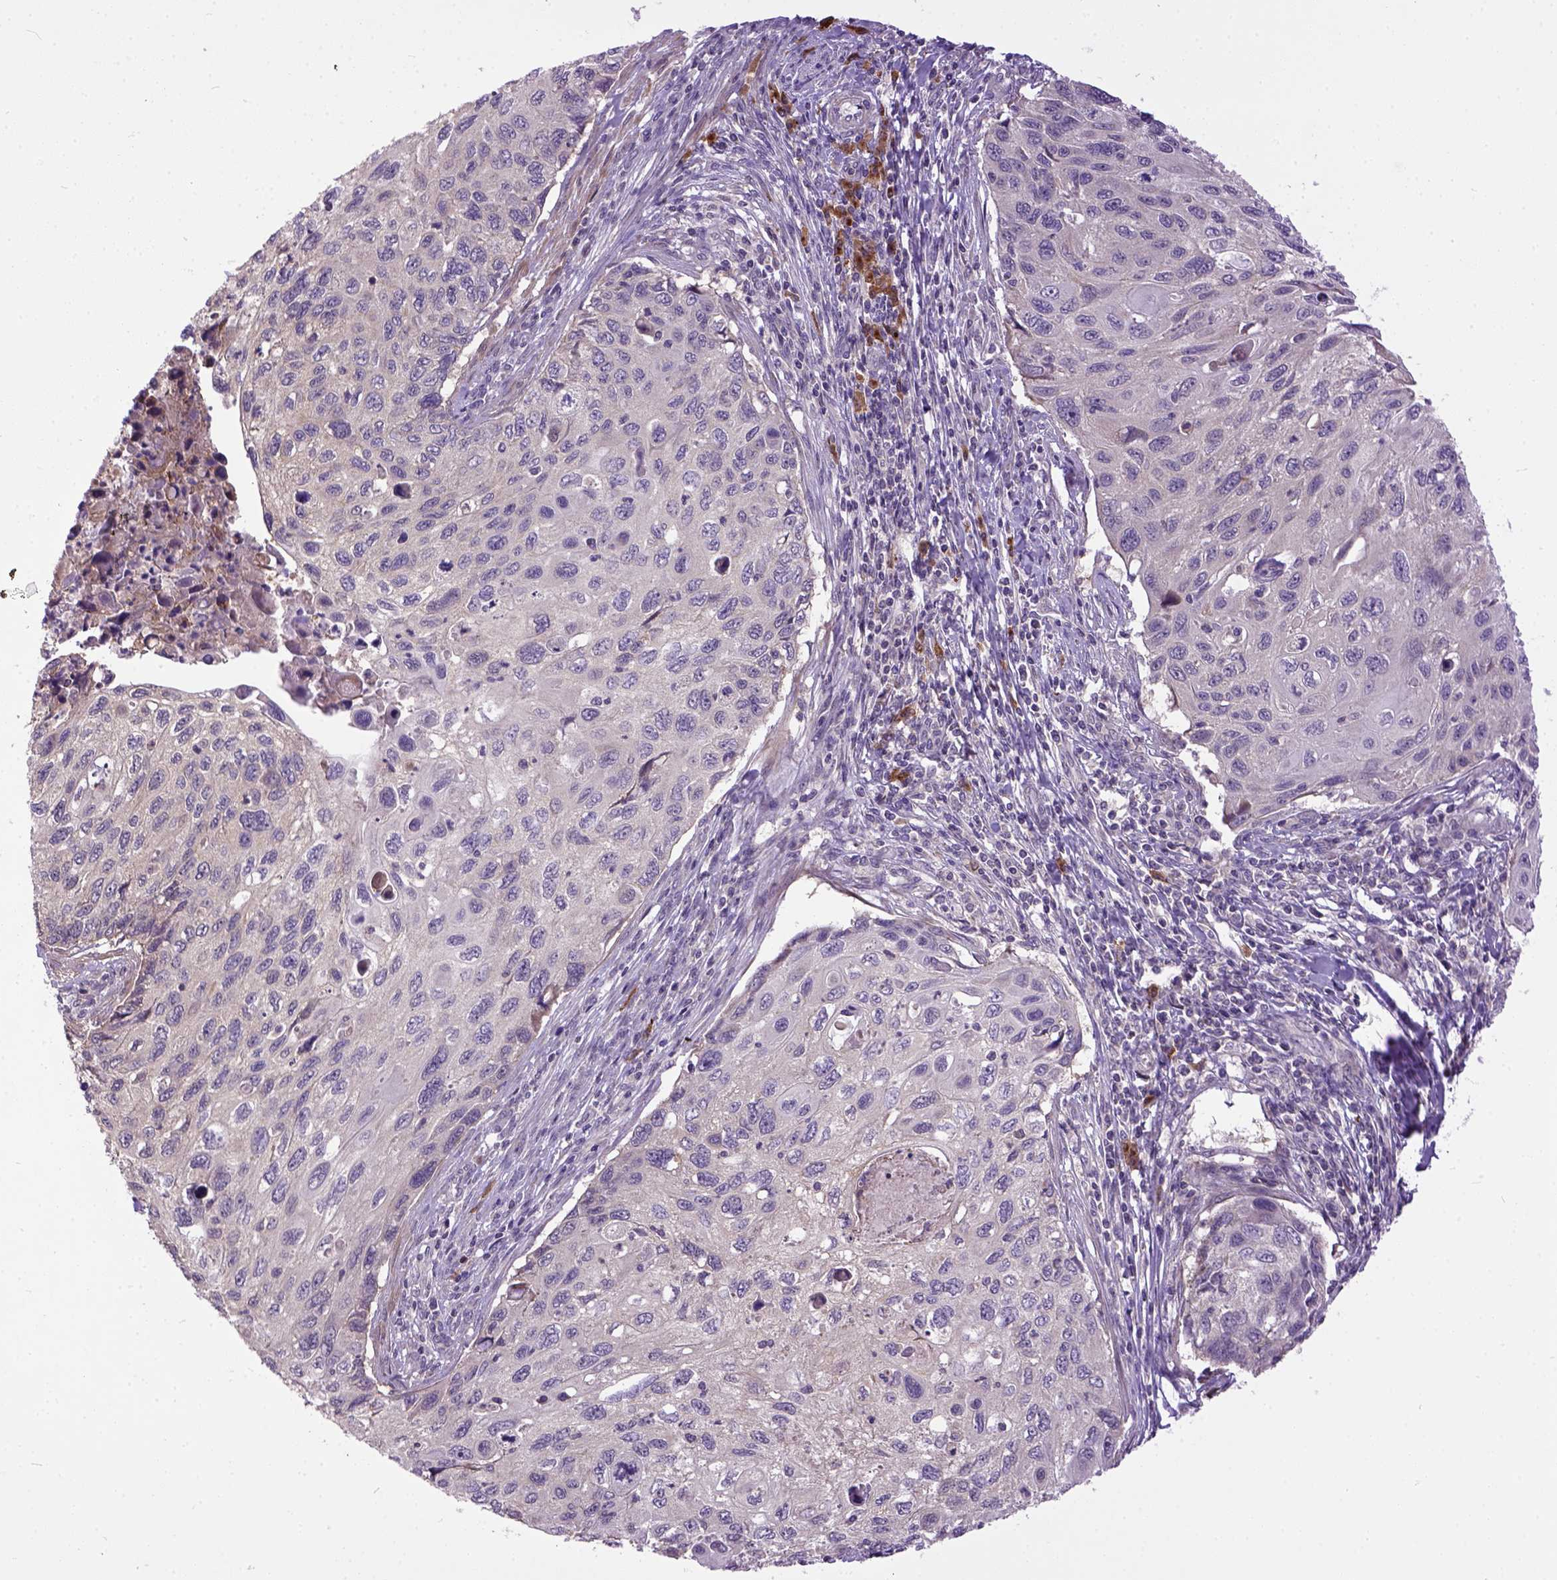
{"staining": {"intensity": "negative", "quantity": "none", "location": "none"}, "tissue": "cervical cancer", "cell_type": "Tumor cells", "image_type": "cancer", "snomed": [{"axis": "morphology", "description": "Squamous cell carcinoma, NOS"}, {"axis": "topography", "description": "Cervix"}], "caption": "There is no significant positivity in tumor cells of cervical cancer (squamous cell carcinoma). (Stains: DAB immunohistochemistry with hematoxylin counter stain, Microscopy: brightfield microscopy at high magnification).", "gene": "CPNE1", "patient": {"sex": "female", "age": 70}}